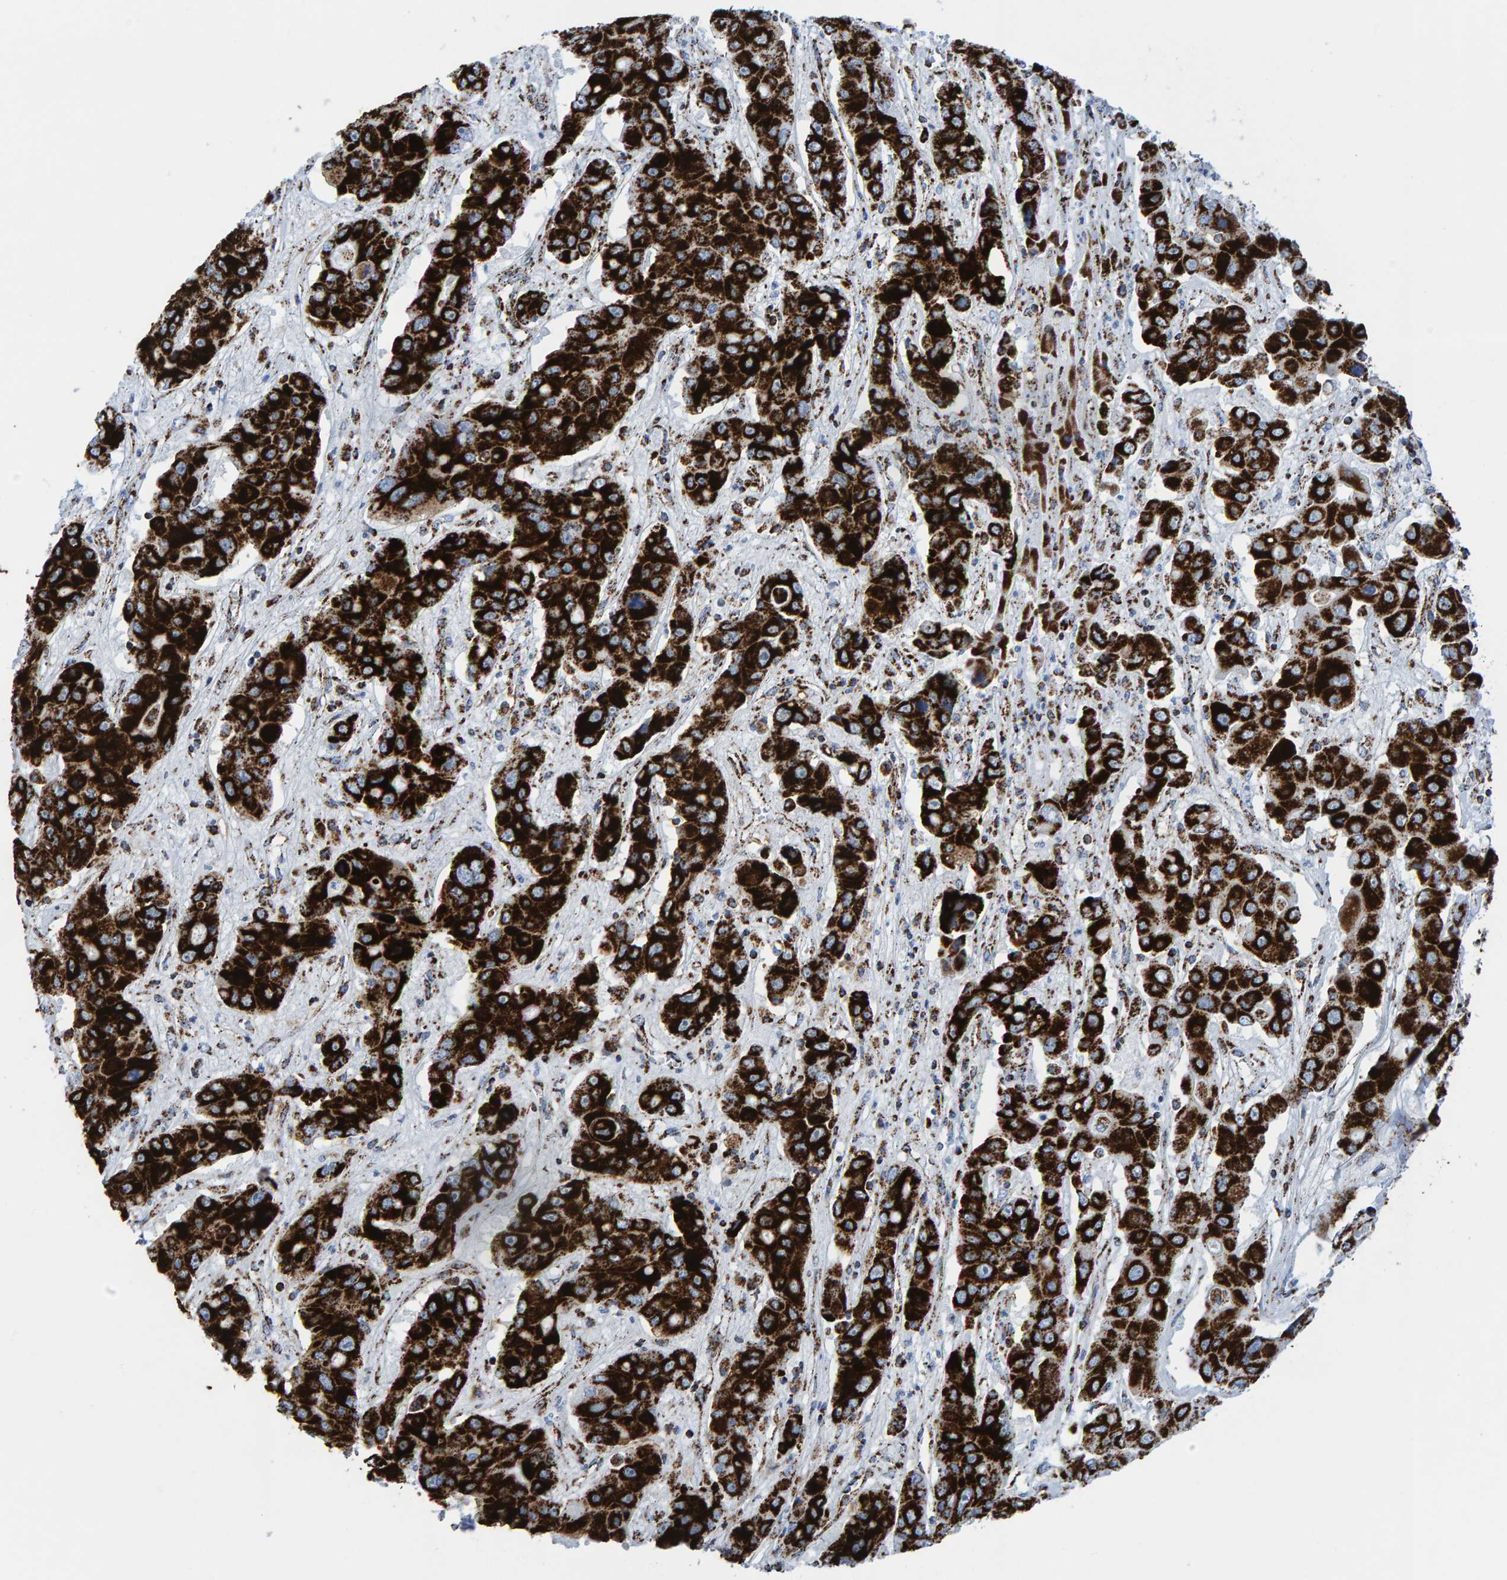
{"staining": {"intensity": "strong", "quantity": ">75%", "location": "cytoplasmic/membranous"}, "tissue": "liver cancer", "cell_type": "Tumor cells", "image_type": "cancer", "snomed": [{"axis": "morphology", "description": "Cholangiocarcinoma"}, {"axis": "topography", "description": "Liver"}], "caption": "Liver cancer (cholangiocarcinoma) was stained to show a protein in brown. There is high levels of strong cytoplasmic/membranous expression in about >75% of tumor cells.", "gene": "ENSG00000262660", "patient": {"sex": "male", "age": 67}}